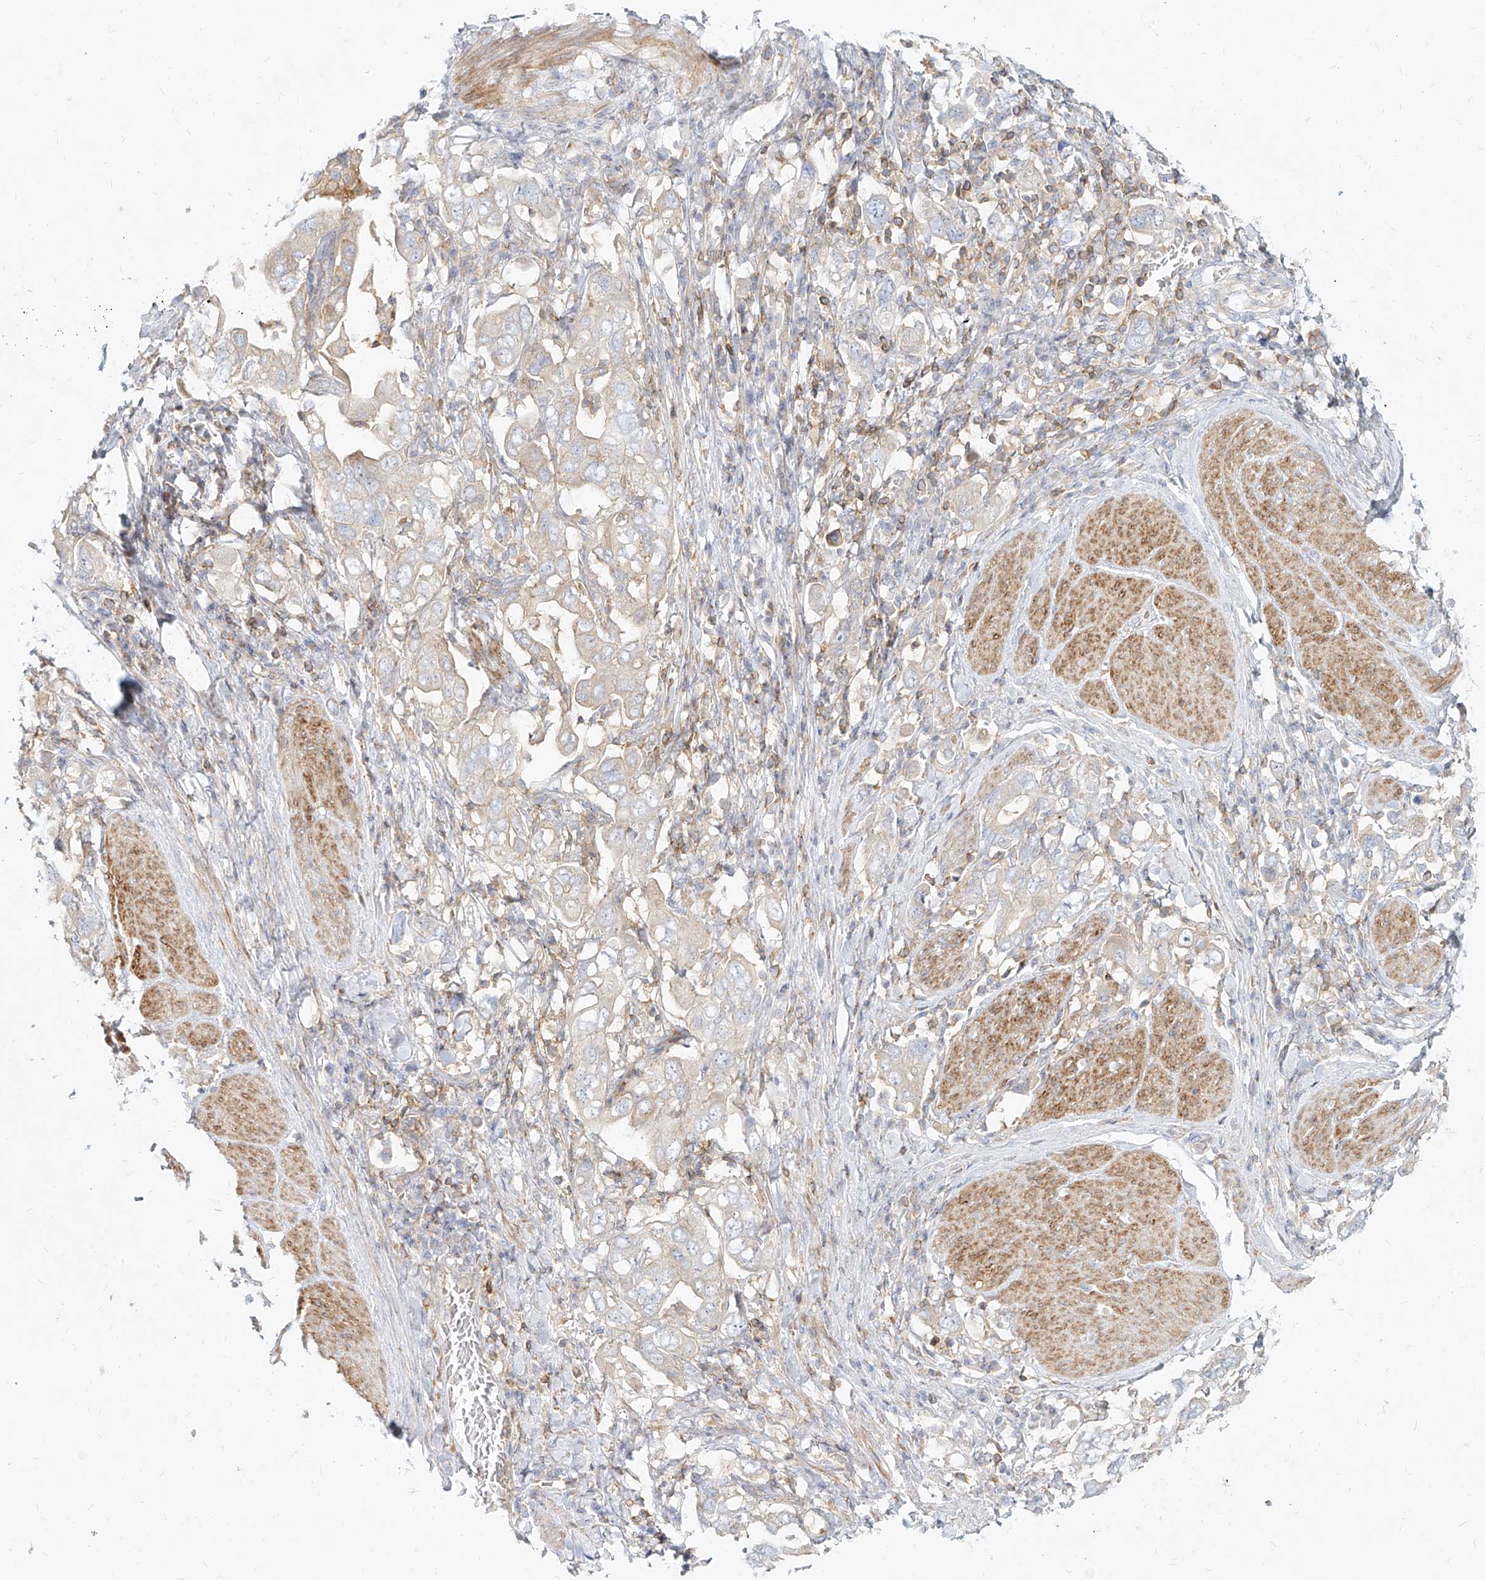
{"staining": {"intensity": "negative", "quantity": "none", "location": "none"}, "tissue": "stomach cancer", "cell_type": "Tumor cells", "image_type": "cancer", "snomed": [{"axis": "morphology", "description": "Adenocarcinoma, NOS"}, {"axis": "topography", "description": "Stomach, upper"}], "caption": "Human stomach cancer (adenocarcinoma) stained for a protein using IHC shows no staining in tumor cells.", "gene": "SLC2A12", "patient": {"sex": "male", "age": 62}}